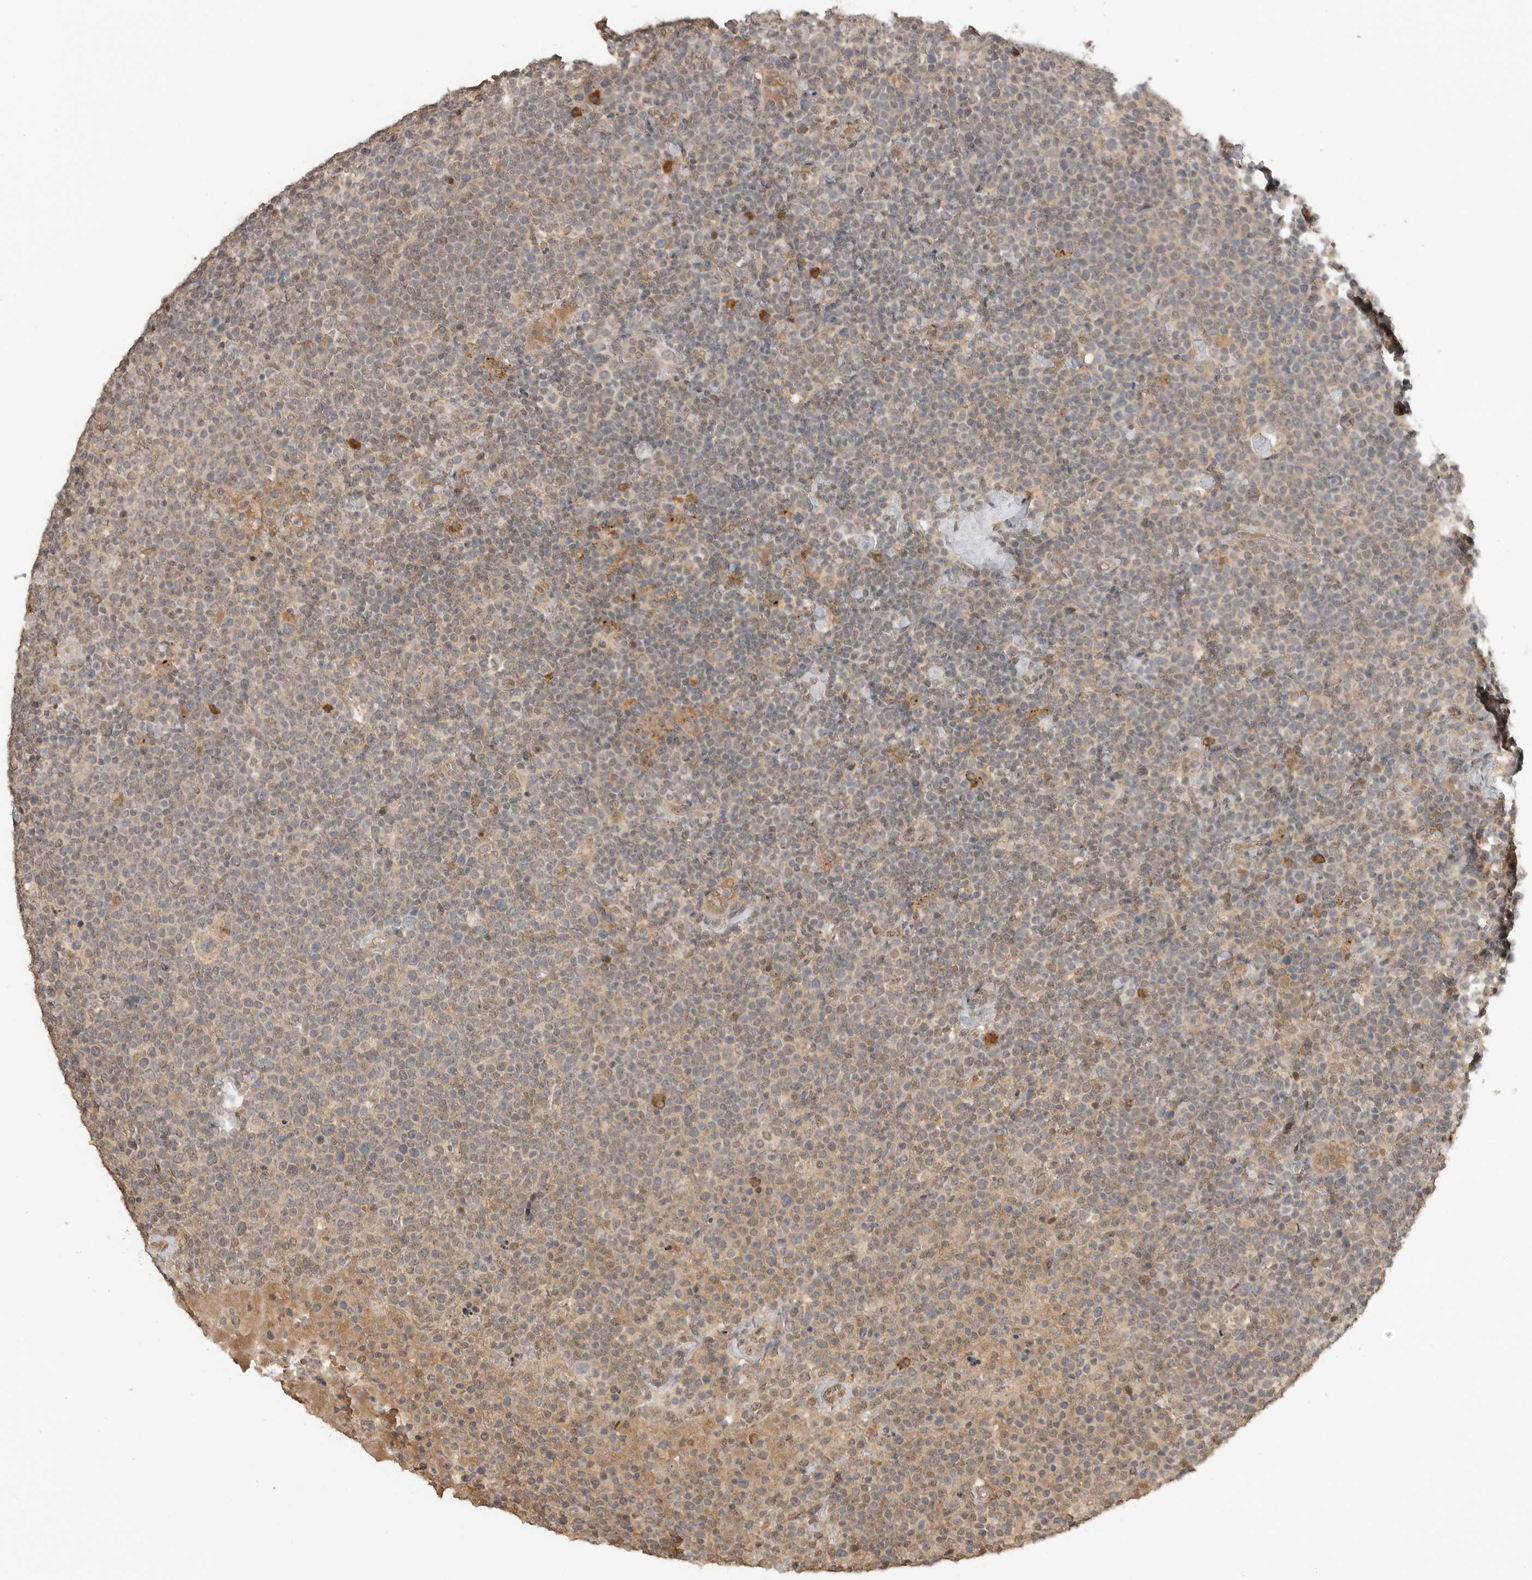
{"staining": {"intensity": "weak", "quantity": "25%-75%", "location": "cytoplasmic/membranous,nuclear"}, "tissue": "lymphoma", "cell_type": "Tumor cells", "image_type": "cancer", "snomed": [{"axis": "morphology", "description": "Malignant lymphoma, non-Hodgkin's type, High grade"}, {"axis": "topography", "description": "Lymph node"}], "caption": "High-magnification brightfield microscopy of lymphoma stained with DAB (brown) and counterstained with hematoxylin (blue). tumor cells exhibit weak cytoplasmic/membranous and nuclear staining is seen in approximately25%-75% of cells.", "gene": "ASPSCR1", "patient": {"sex": "male", "age": 61}}